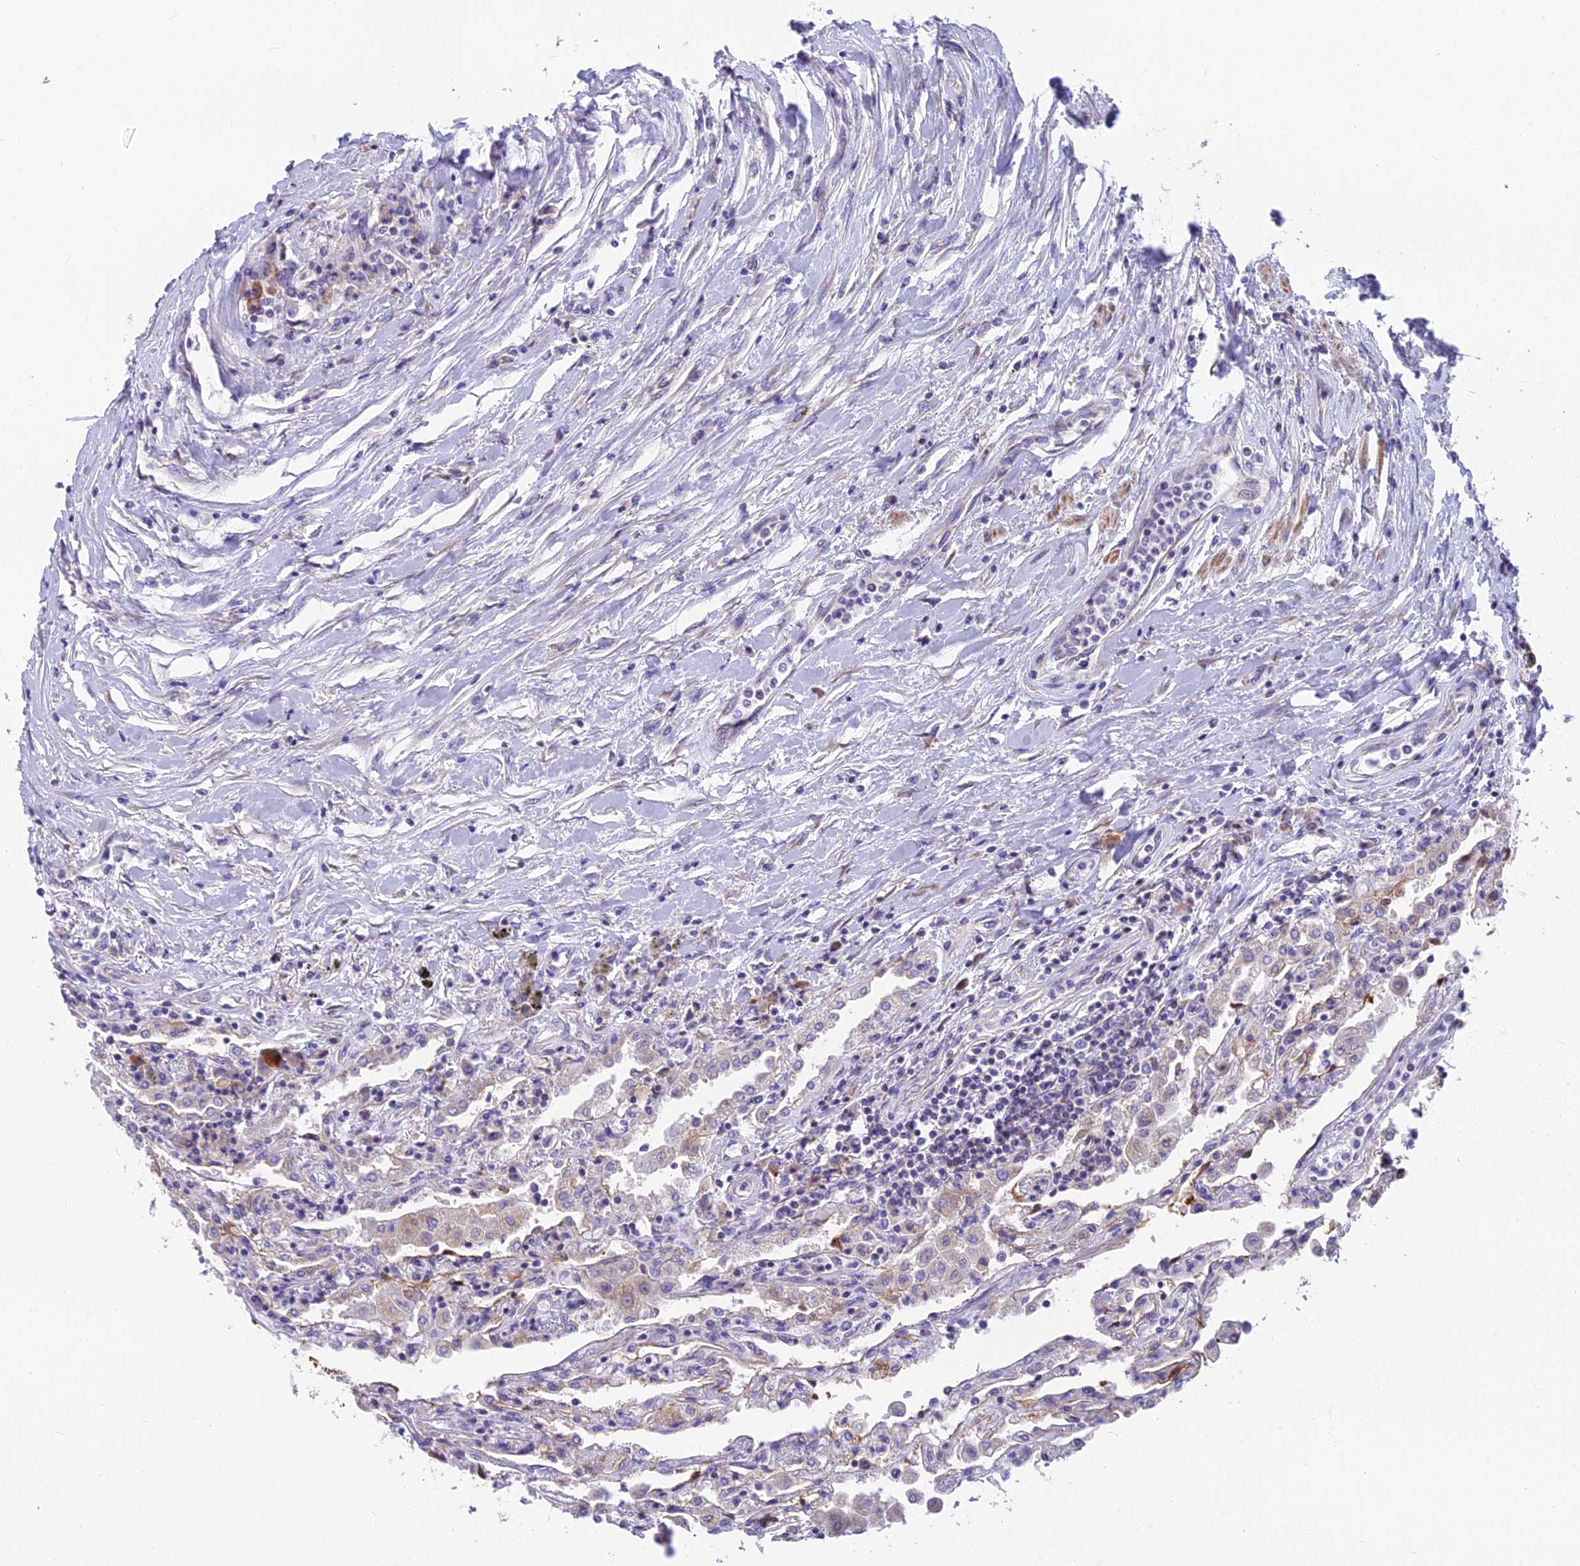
{"staining": {"intensity": "moderate", "quantity": "<25%", "location": "cytoplasmic/membranous"}, "tissue": "lung", "cell_type": "Alveolar cells", "image_type": "normal", "snomed": [{"axis": "morphology", "description": "Normal tissue, NOS"}, {"axis": "topography", "description": "Bronchus"}, {"axis": "topography", "description": "Lung"}], "caption": "IHC staining of benign lung, which shows low levels of moderate cytoplasmic/membranous staining in approximately <25% of alveolar cells indicating moderate cytoplasmic/membranous protein expression. The staining was performed using DAB (brown) for protein detection and nuclei were counterstained in hematoxylin (blue).", "gene": "MVB12A", "patient": {"sex": "female", "age": 49}}